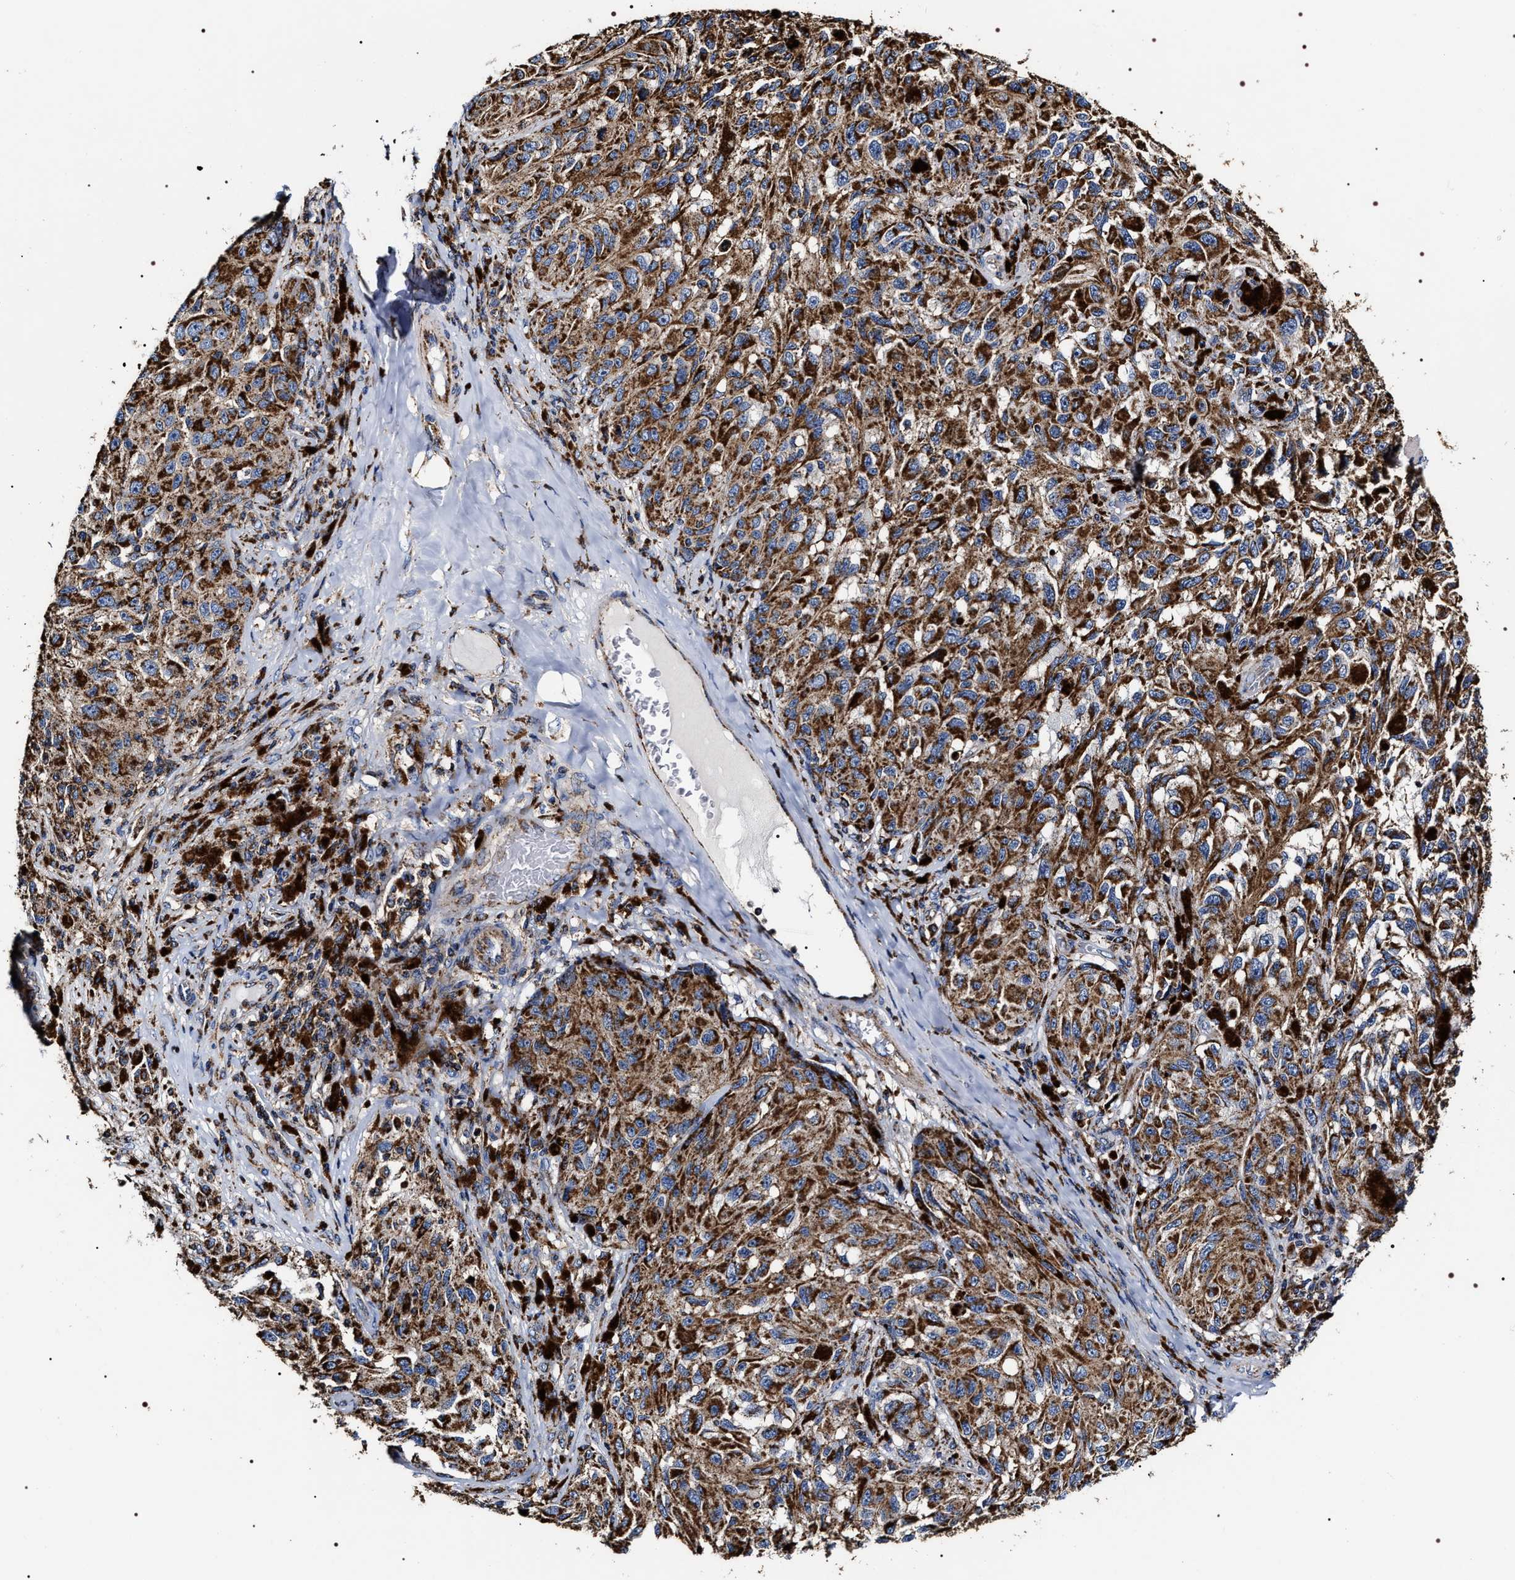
{"staining": {"intensity": "strong", "quantity": ">75%", "location": "cytoplasmic/membranous"}, "tissue": "melanoma", "cell_type": "Tumor cells", "image_type": "cancer", "snomed": [{"axis": "morphology", "description": "Malignant melanoma, NOS"}, {"axis": "topography", "description": "Skin"}], "caption": "Human malignant melanoma stained with a protein marker reveals strong staining in tumor cells.", "gene": "COG5", "patient": {"sex": "female", "age": 73}}